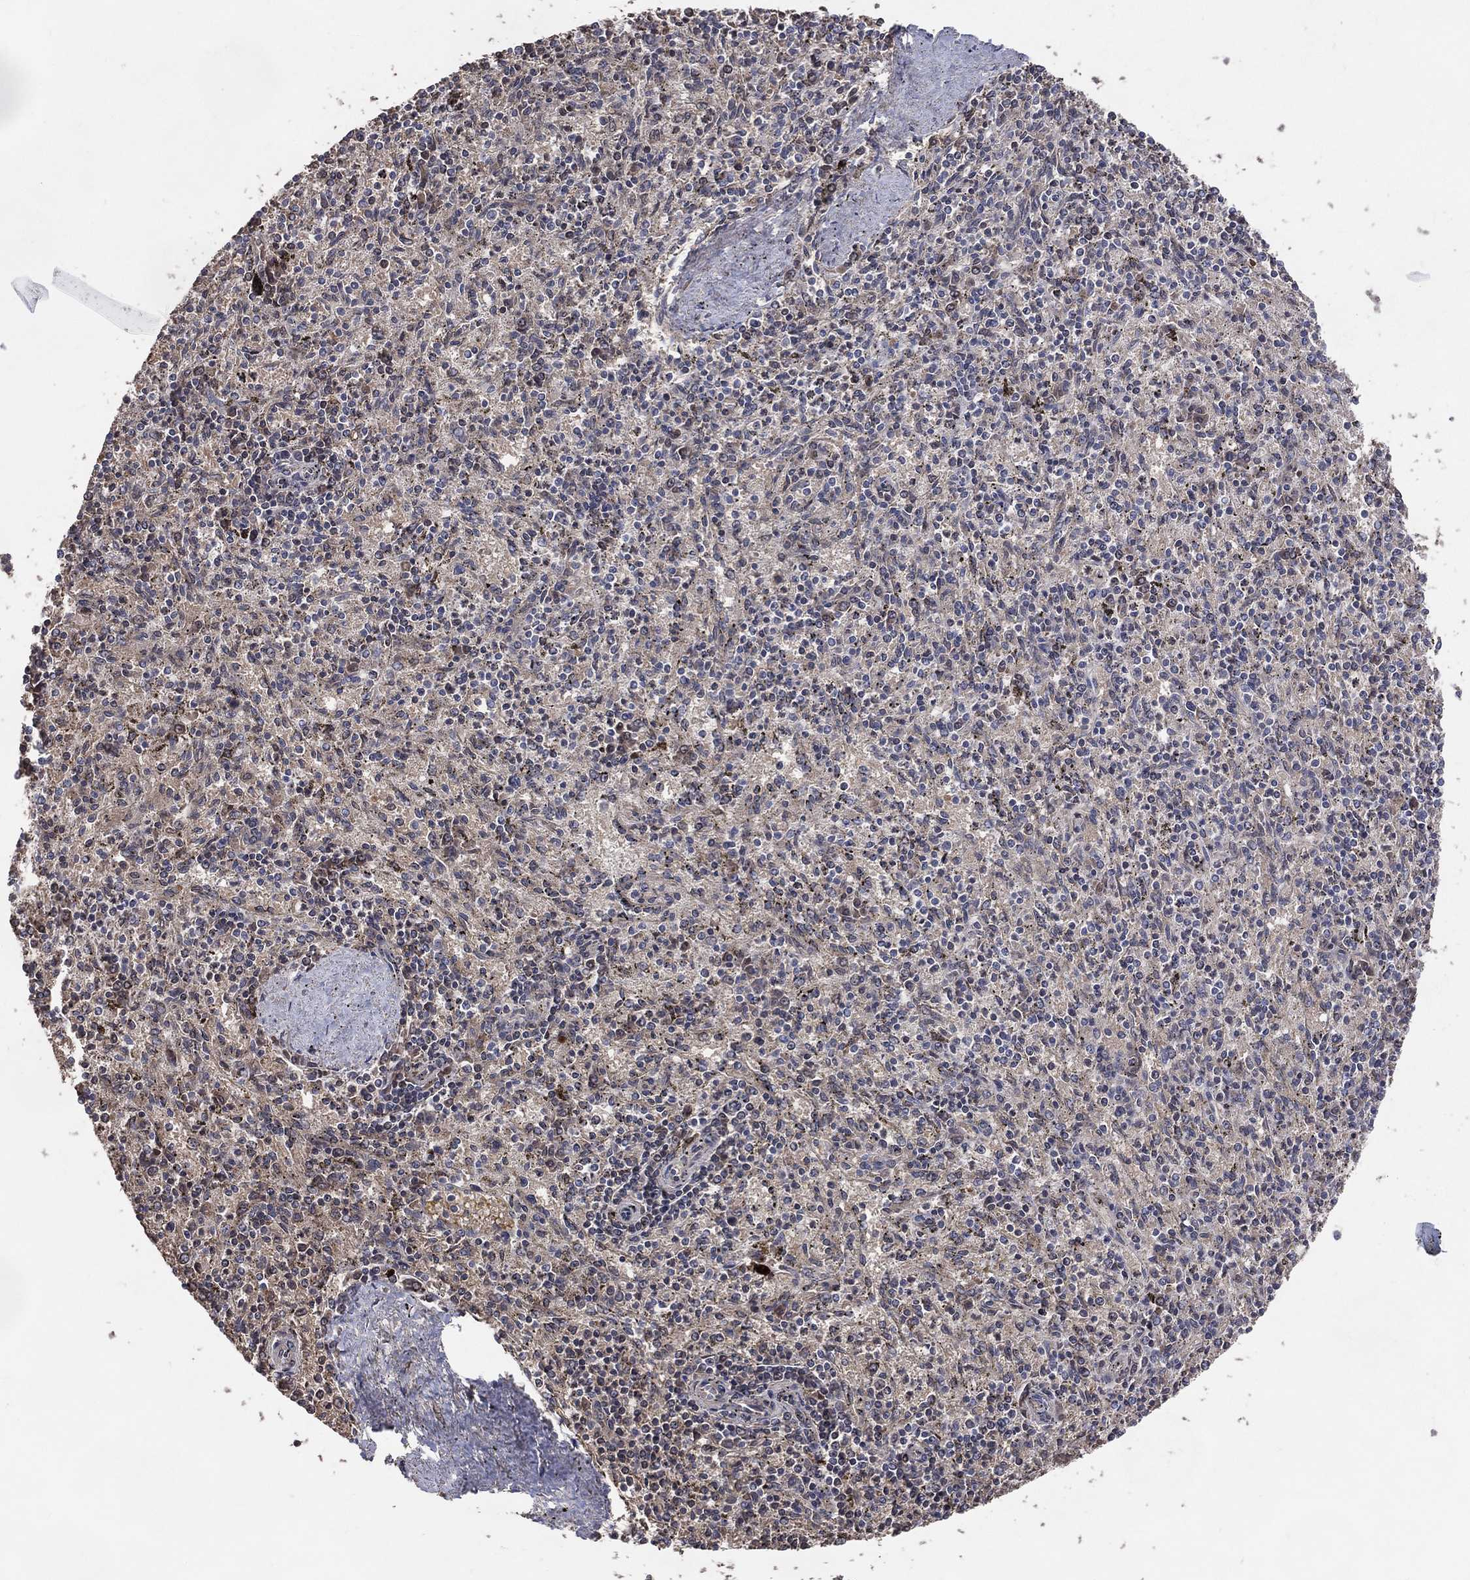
{"staining": {"intensity": "negative", "quantity": "none", "location": "none"}, "tissue": "spleen", "cell_type": "Cells in red pulp", "image_type": "normal", "snomed": [{"axis": "morphology", "description": "Normal tissue, NOS"}, {"axis": "topography", "description": "Spleen"}], "caption": "The micrograph displays no significant staining in cells in red pulp of spleen.", "gene": "DNAH7", "patient": {"sex": "female", "age": 37}}